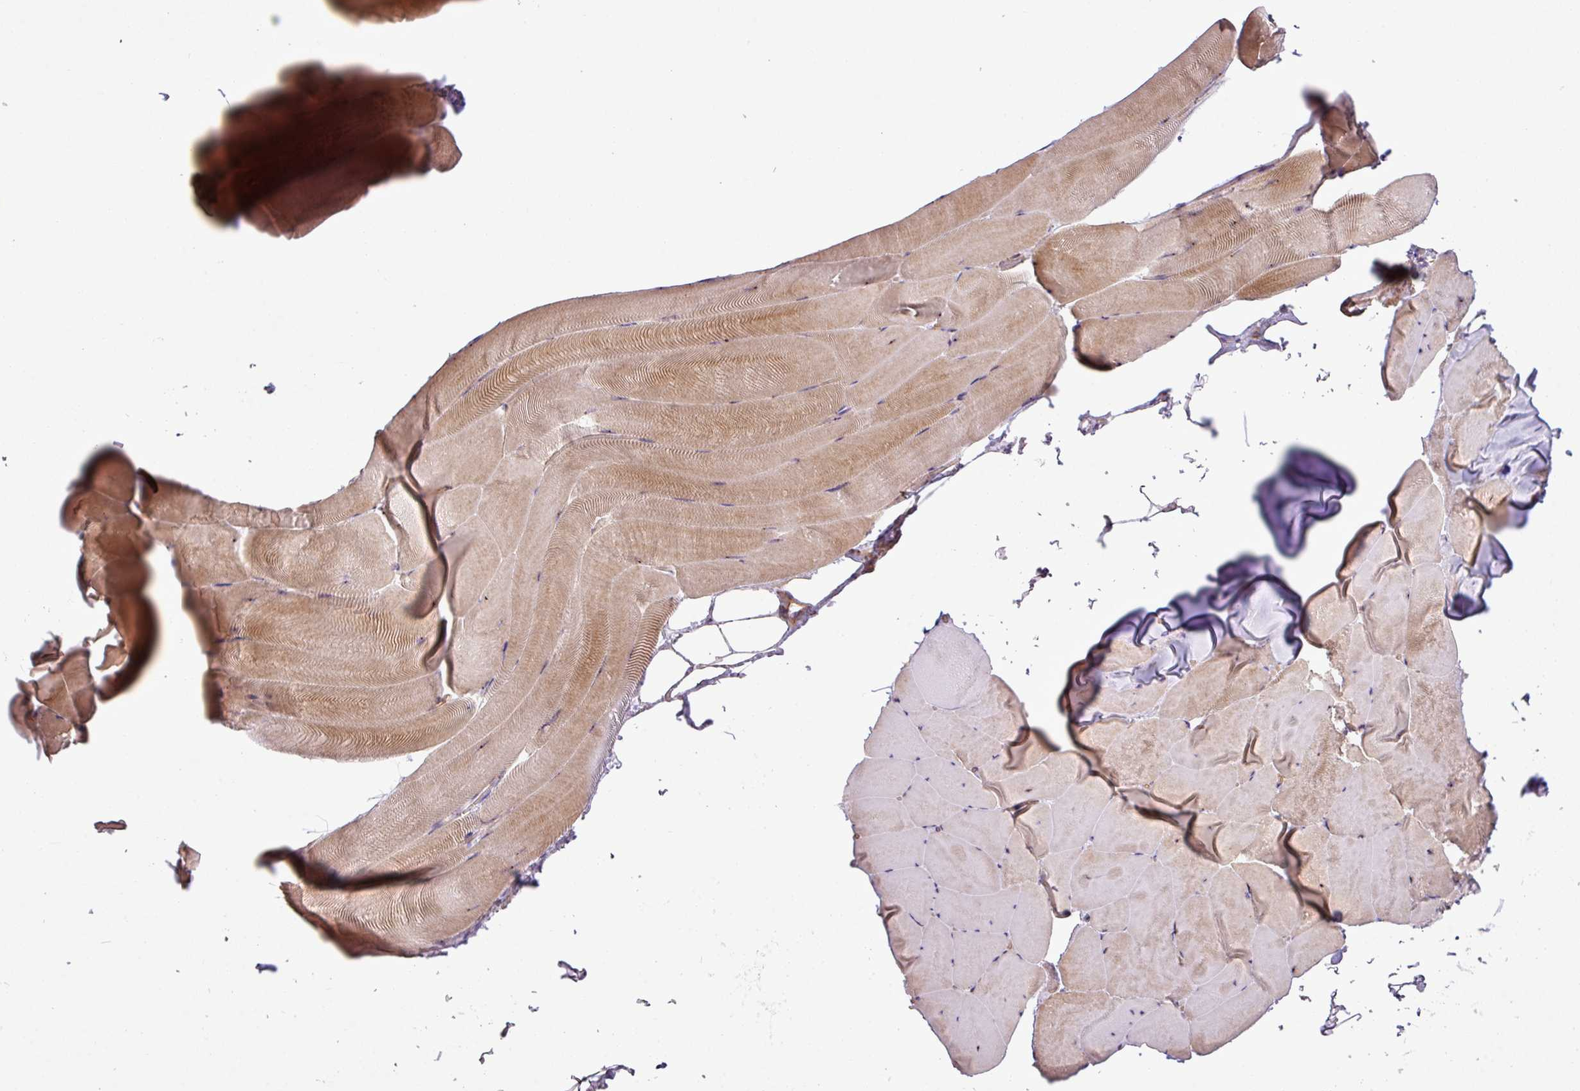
{"staining": {"intensity": "moderate", "quantity": "25%-75%", "location": "cytoplasmic/membranous"}, "tissue": "skeletal muscle", "cell_type": "Myocytes", "image_type": "normal", "snomed": [{"axis": "morphology", "description": "Normal tissue, NOS"}, {"axis": "topography", "description": "Skeletal muscle"}], "caption": "The image shows staining of normal skeletal muscle, revealing moderate cytoplasmic/membranous protein expression (brown color) within myocytes.", "gene": "MAK16", "patient": {"sex": "female", "age": 64}}